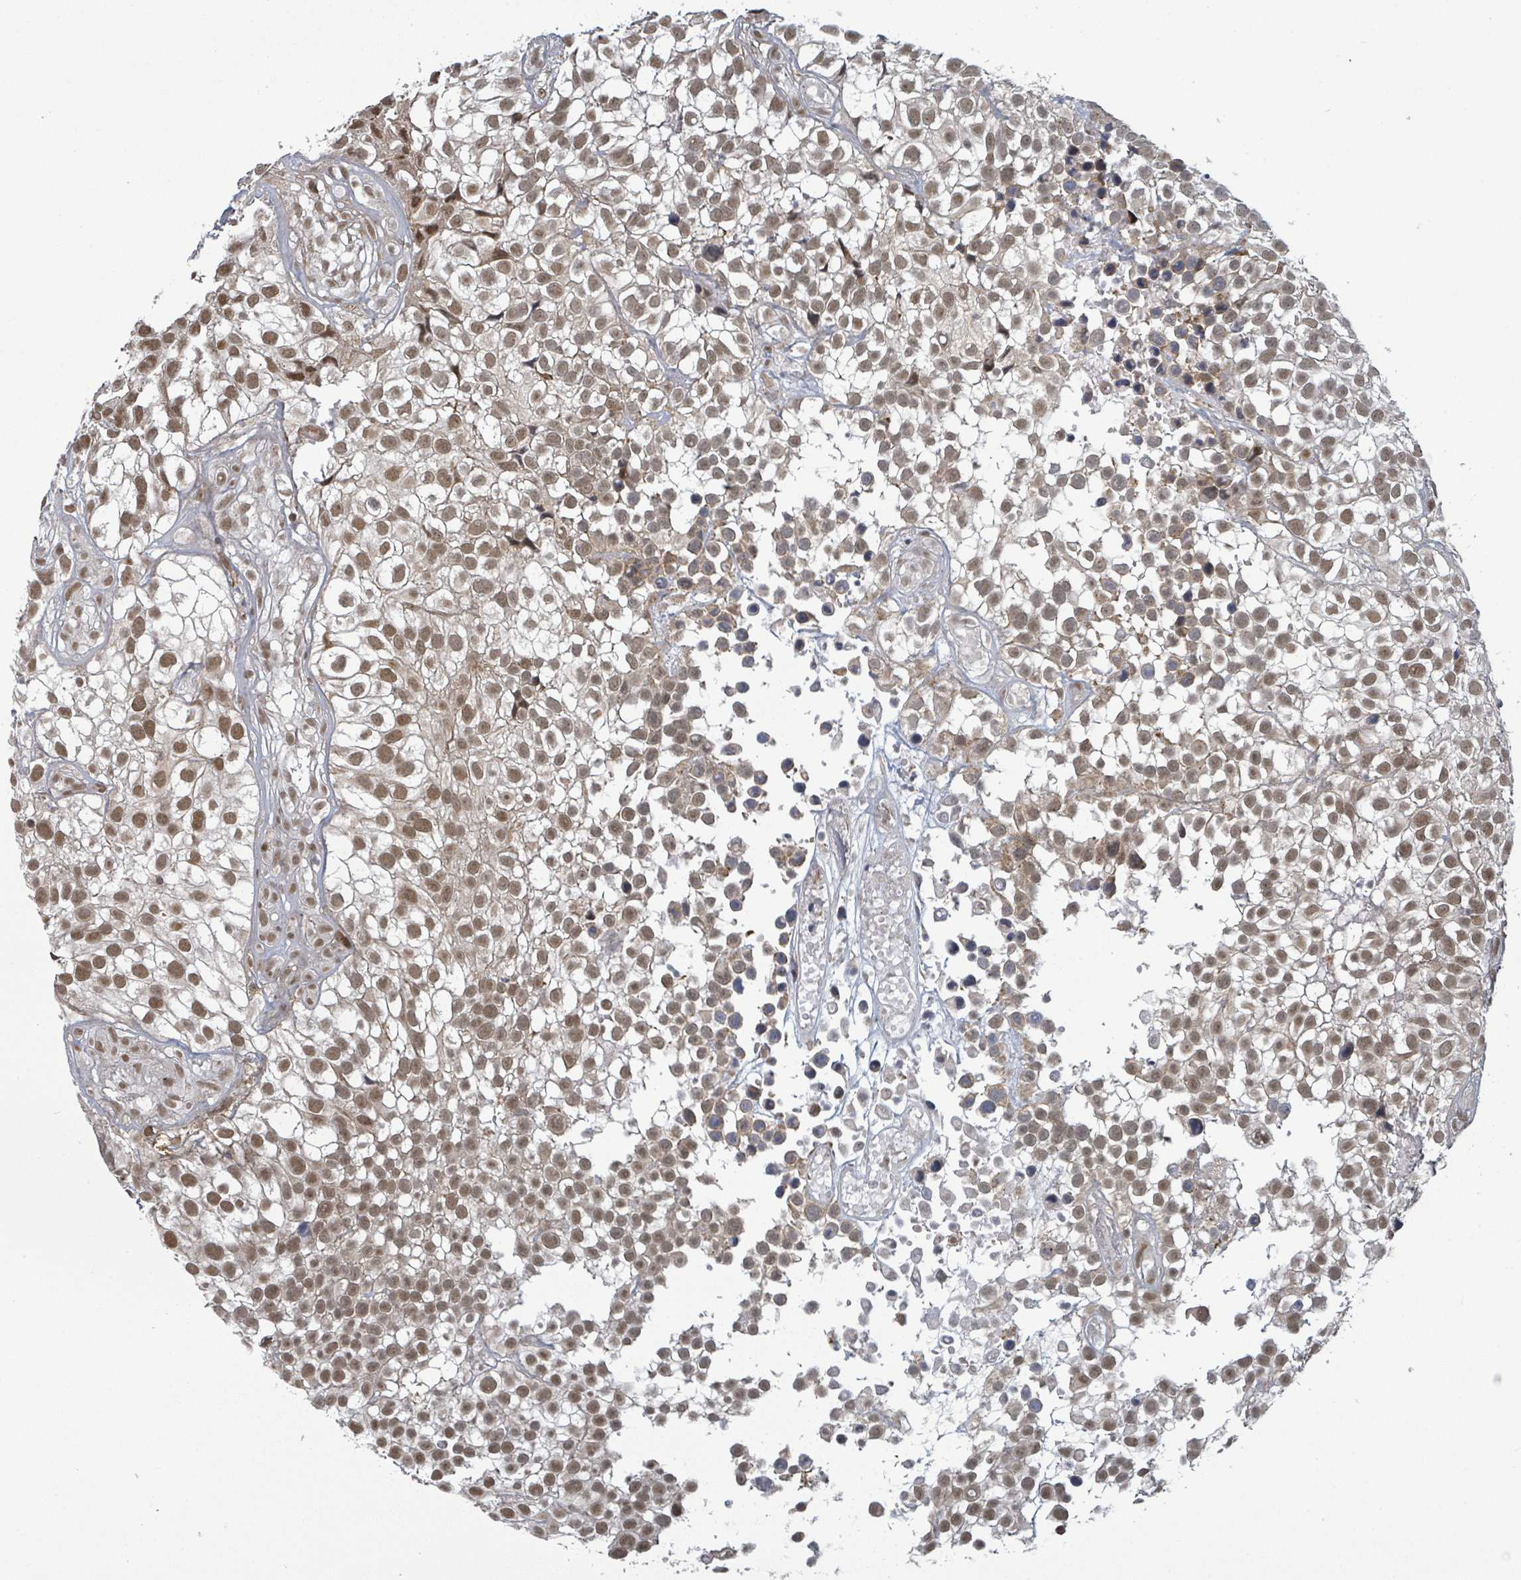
{"staining": {"intensity": "moderate", "quantity": ">75%", "location": "nuclear"}, "tissue": "urothelial cancer", "cell_type": "Tumor cells", "image_type": "cancer", "snomed": [{"axis": "morphology", "description": "Urothelial carcinoma, High grade"}, {"axis": "topography", "description": "Urinary bladder"}], "caption": "A photomicrograph of human urothelial cancer stained for a protein demonstrates moderate nuclear brown staining in tumor cells.", "gene": "GTF3C1", "patient": {"sex": "male", "age": 56}}